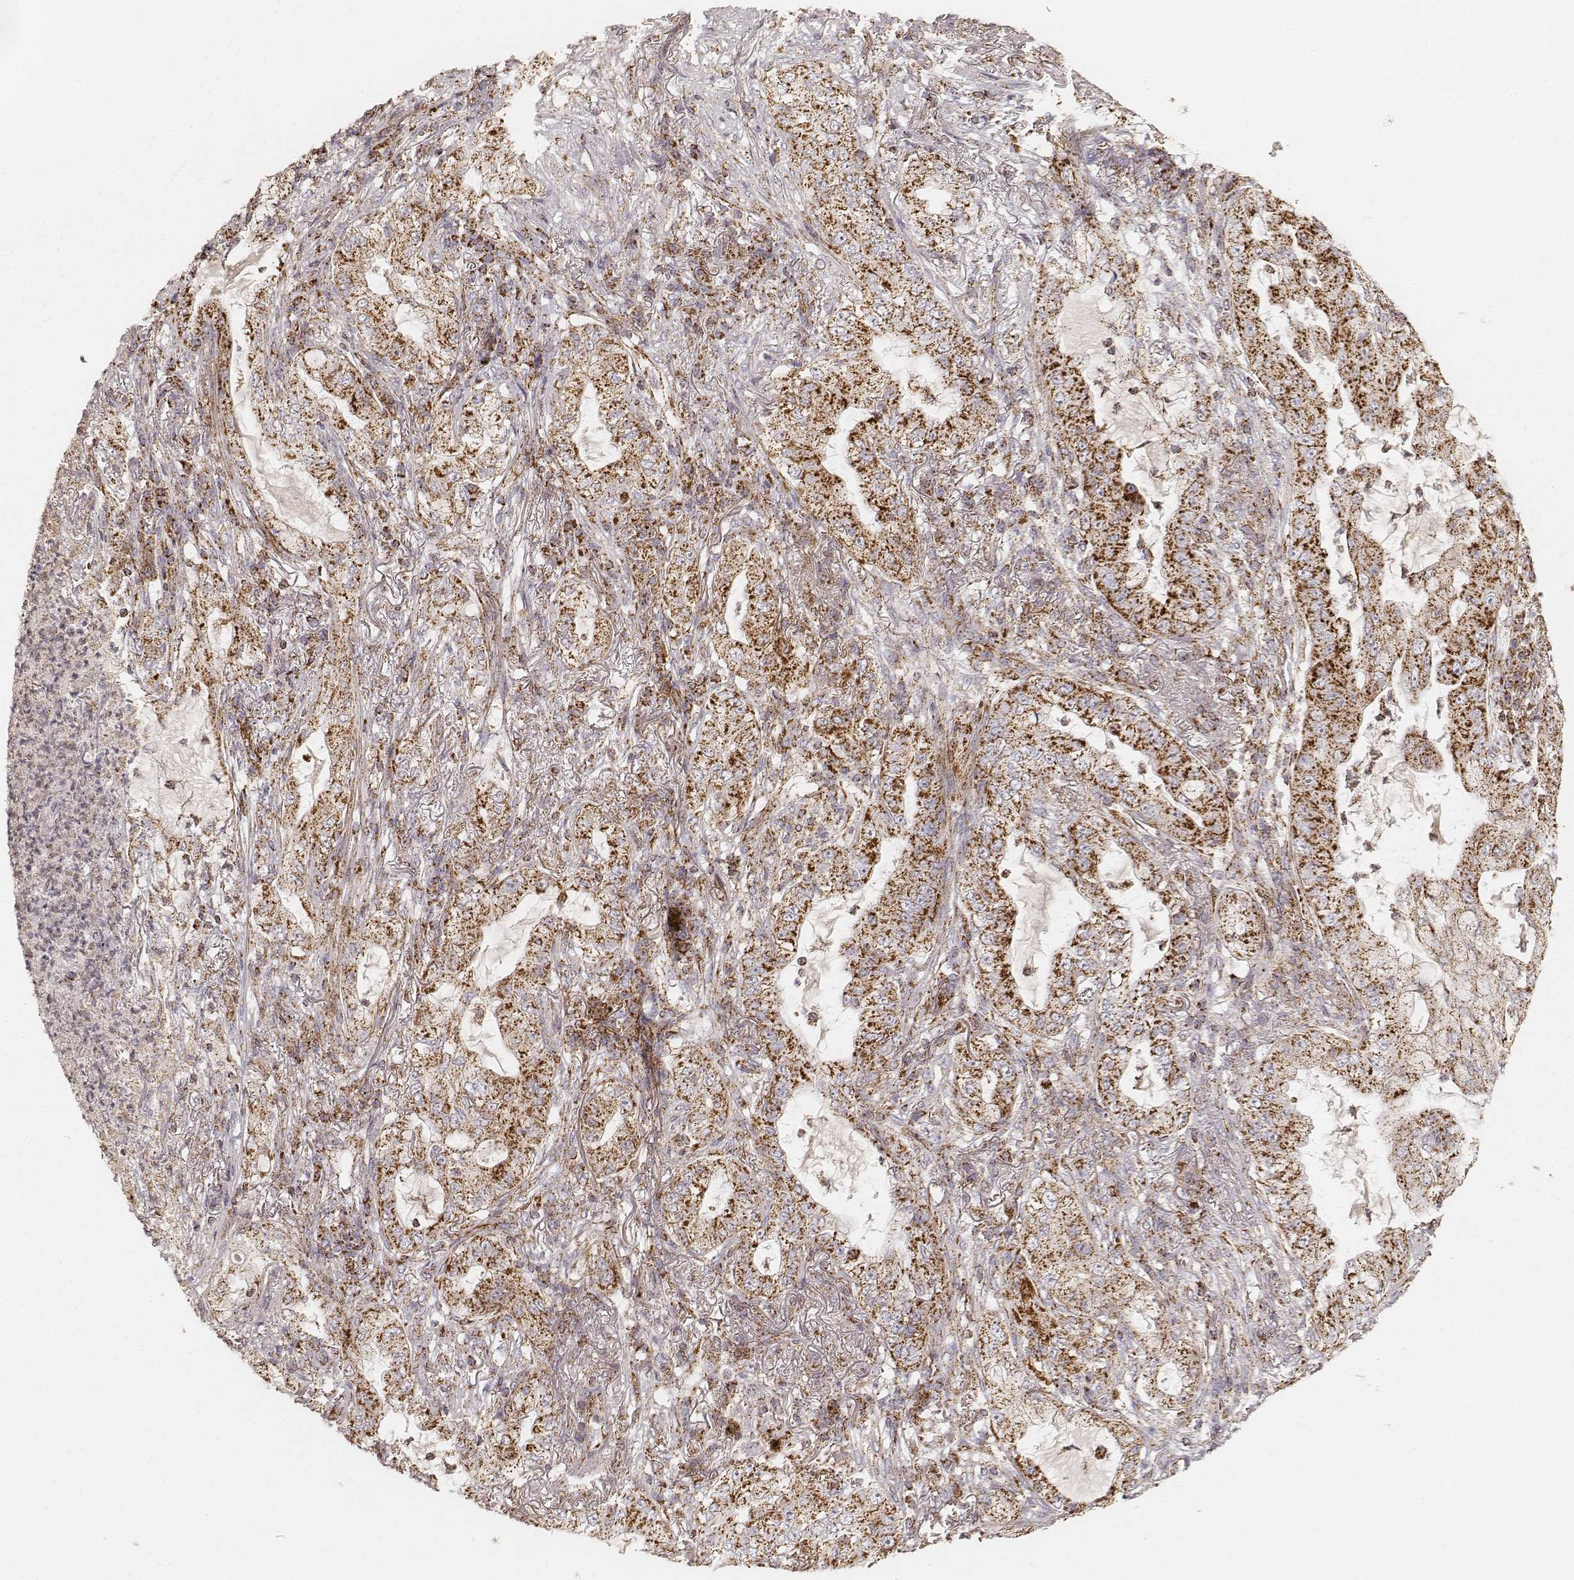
{"staining": {"intensity": "strong", "quantity": ">75%", "location": "cytoplasmic/membranous"}, "tissue": "lung cancer", "cell_type": "Tumor cells", "image_type": "cancer", "snomed": [{"axis": "morphology", "description": "Adenocarcinoma, NOS"}, {"axis": "topography", "description": "Lung"}], "caption": "High-power microscopy captured an IHC micrograph of adenocarcinoma (lung), revealing strong cytoplasmic/membranous expression in approximately >75% of tumor cells.", "gene": "CS", "patient": {"sex": "female", "age": 73}}